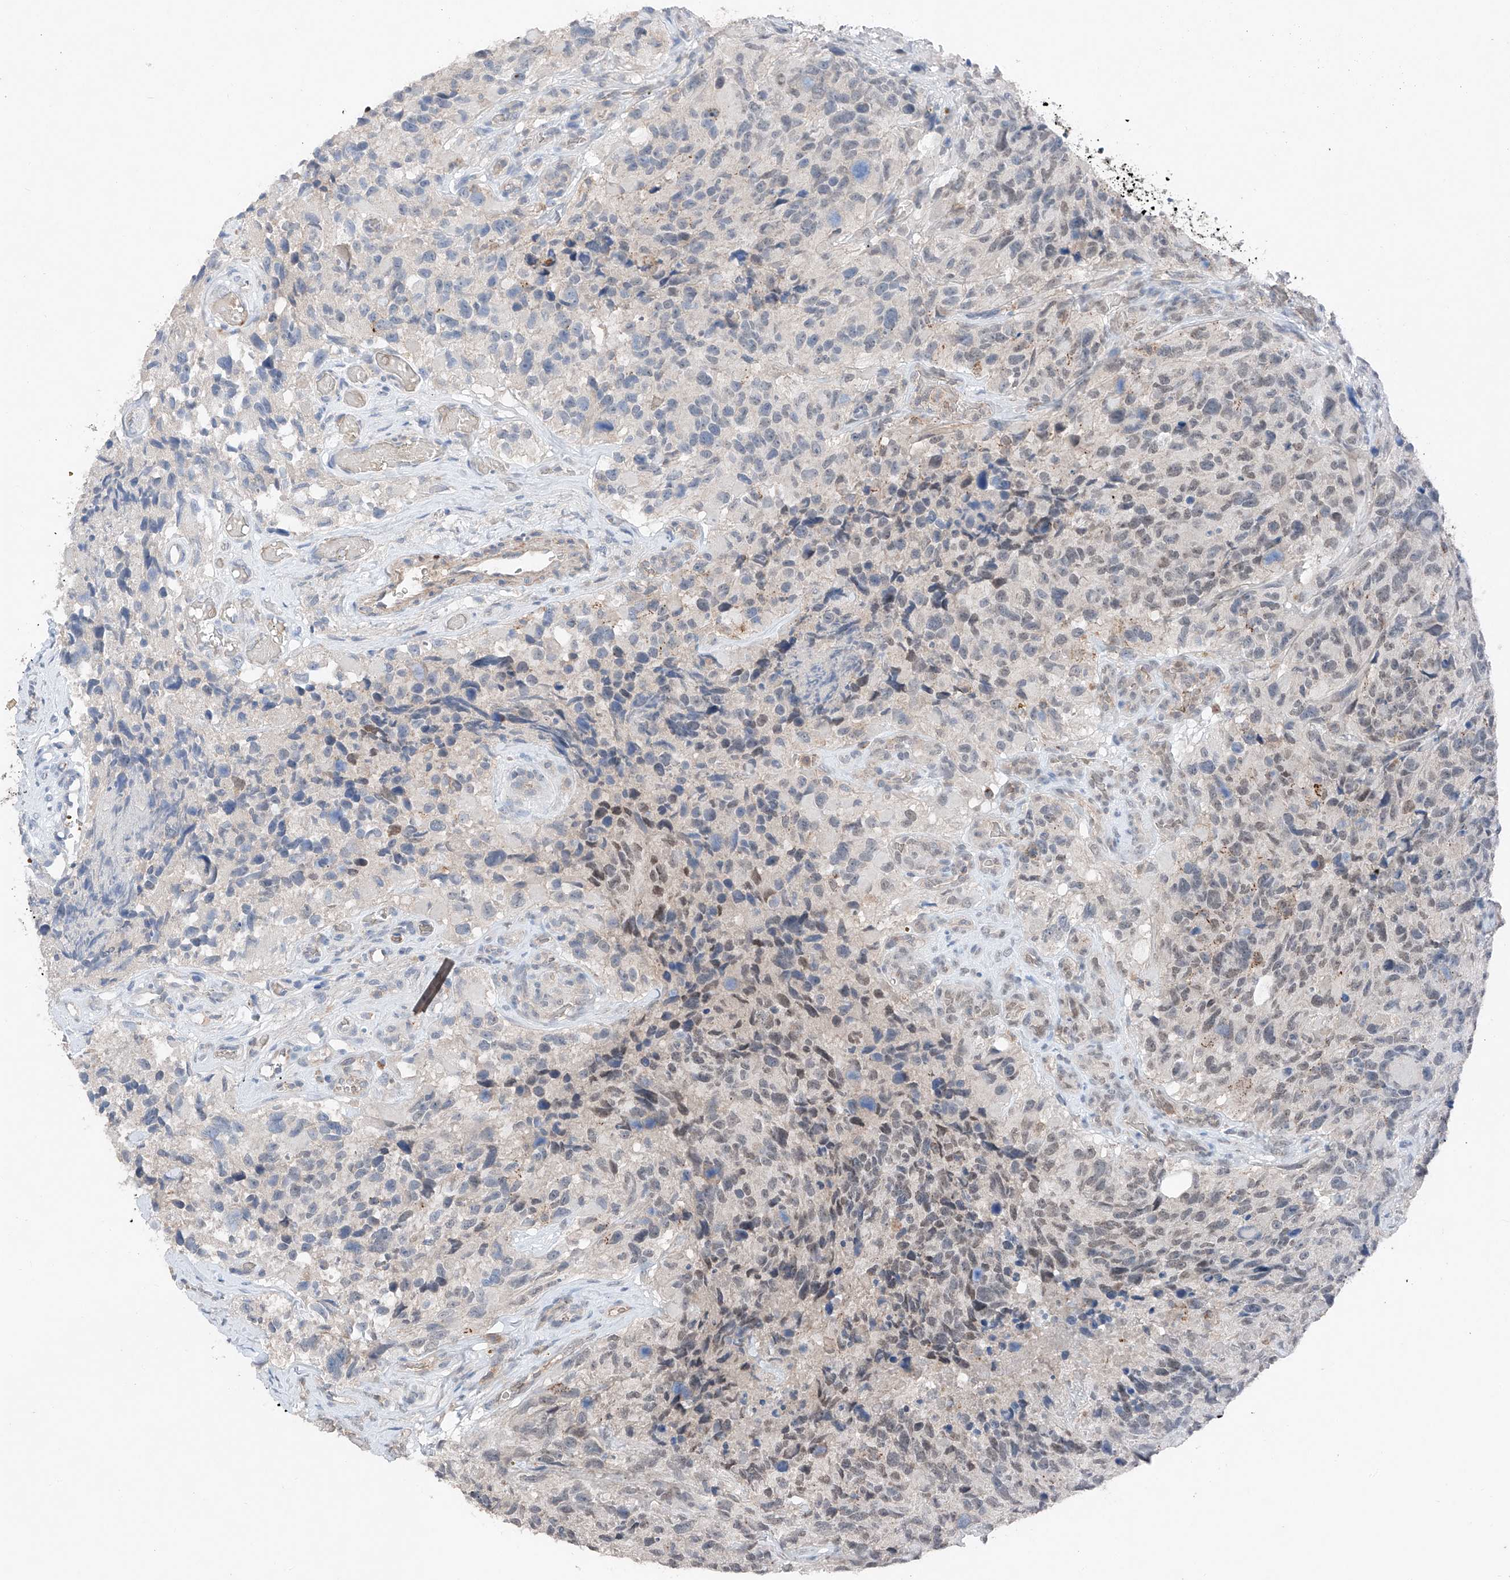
{"staining": {"intensity": "weak", "quantity": "25%-75%", "location": "nuclear"}, "tissue": "glioma", "cell_type": "Tumor cells", "image_type": "cancer", "snomed": [{"axis": "morphology", "description": "Glioma, malignant, High grade"}, {"axis": "topography", "description": "Brain"}], "caption": "A low amount of weak nuclear expression is identified in approximately 25%-75% of tumor cells in malignant glioma (high-grade) tissue. The protein of interest is stained brown, and the nuclei are stained in blue (DAB (3,3'-diaminobenzidine) IHC with brightfield microscopy, high magnification).", "gene": "TBX4", "patient": {"sex": "male", "age": 69}}